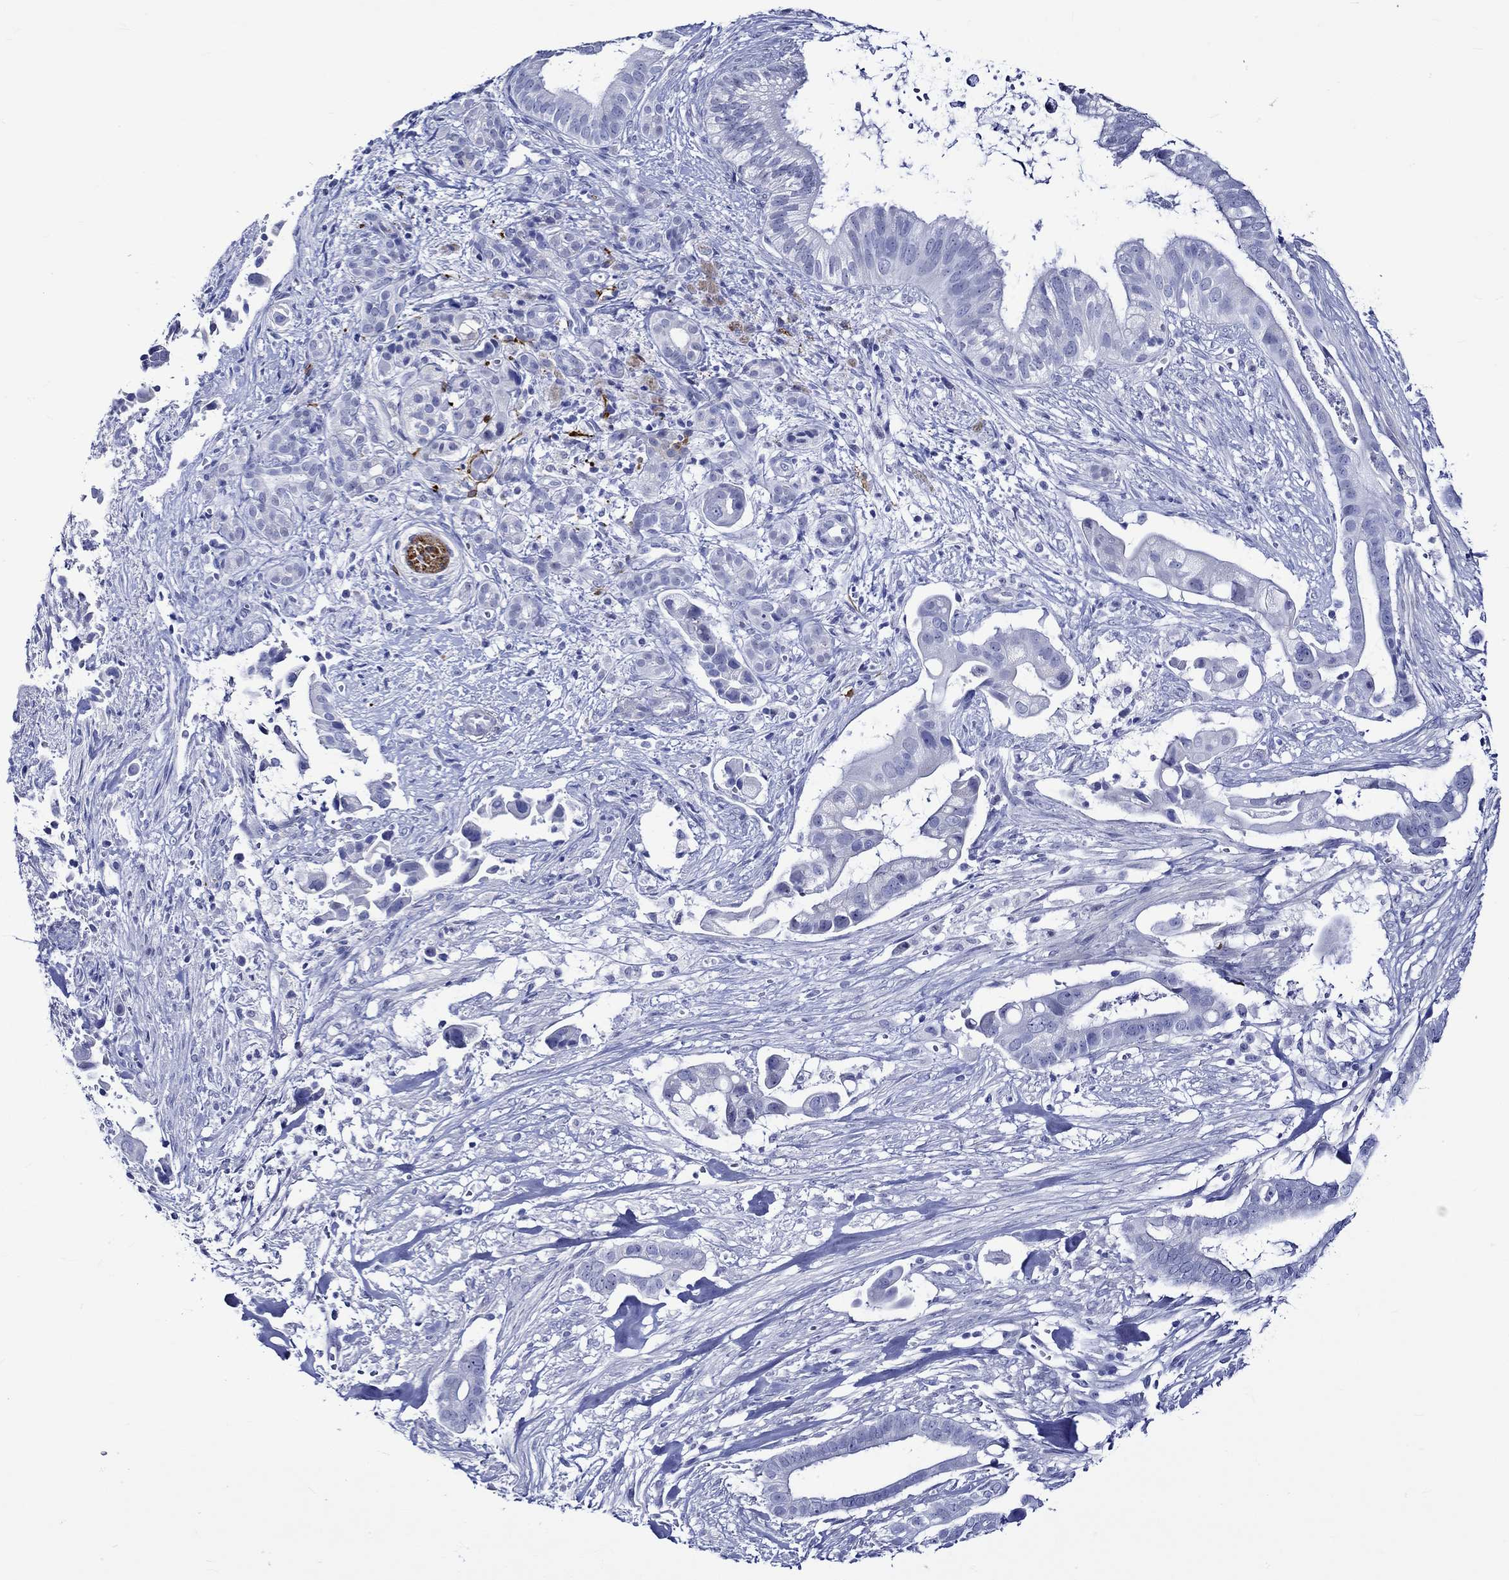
{"staining": {"intensity": "negative", "quantity": "none", "location": "none"}, "tissue": "pancreatic cancer", "cell_type": "Tumor cells", "image_type": "cancer", "snomed": [{"axis": "morphology", "description": "Adenocarcinoma, NOS"}, {"axis": "topography", "description": "Pancreas"}], "caption": "The photomicrograph shows no staining of tumor cells in pancreatic adenocarcinoma. (DAB (3,3'-diaminobenzidine) immunohistochemistry (IHC), high magnification).", "gene": "CRYAB", "patient": {"sex": "male", "age": 61}}